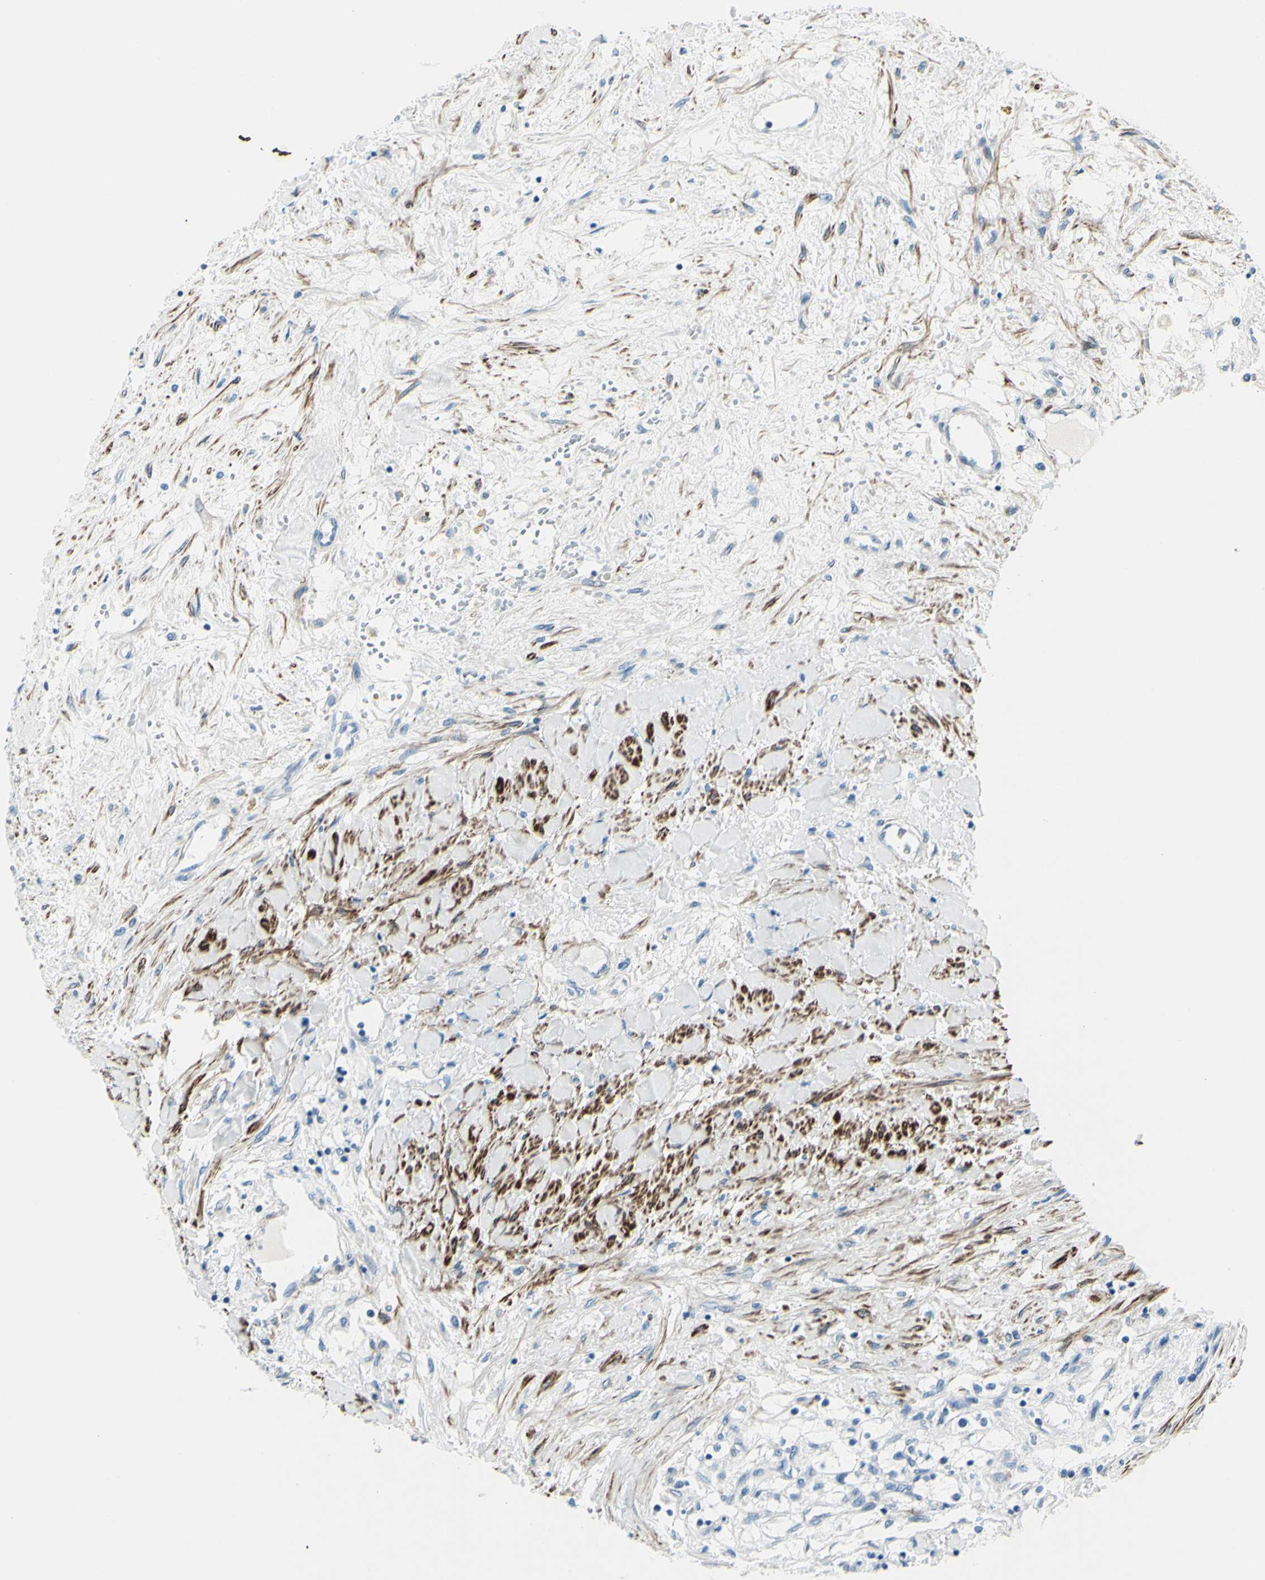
{"staining": {"intensity": "negative", "quantity": "none", "location": "none"}, "tissue": "renal cancer", "cell_type": "Tumor cells", "image_type": "cancer", "snomed": [{"axis": "morphology", "description": "Adenocarcinoma, NOS"}, {"axis": "topography", "description": "Kidney"}], "caption": "Immunohistochemistry image of renal cancer stained for a protein (brown), which shows no positivity in tumor cells. (Brightfield microscopy of DAB (3,3'-diaminobenzidine) immunohistochemistry (IHC) at high magnification).", "gene": "CDH15", "patient": {"sex": "male", "age": 68}}